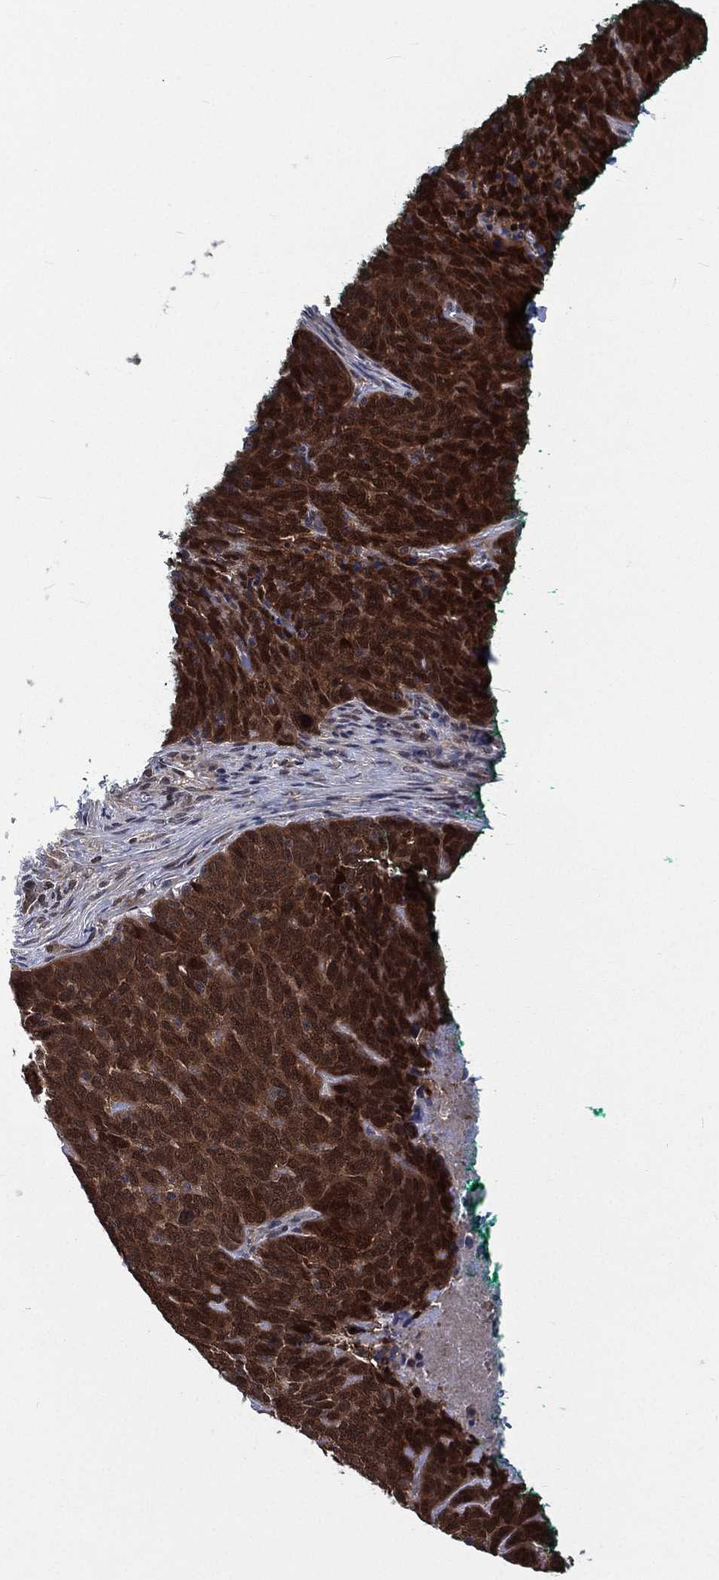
{"staining": {"intensity": "strong", "quantity": ">75%", "location": "cytoplasmic/membranous,nuclear"}, "tissue": "skin cancer", "cell_type": "Tumor cells", "image_type": "cancer", "snomed": [{"axis": "morphology", "description": "Squamous cell carcinoma, NOS"}, {"axis": "topography", "description": "Skin"}, {"axis": "topography", "description": "Anal"}], "caption": "The image displays a brown stain indicating the presence of a protein in the cytoplasmic/membranous and nuclear of tumor cells in squamous cell carcinoma (skin). The staining was performed using DAB to visualize the protein expression in brown, while the nuclei were stained in blue with hematoxylin (Magnification: 20x).", "gene": "MTAP", "patient": {"sex": "female", "age": 51}}